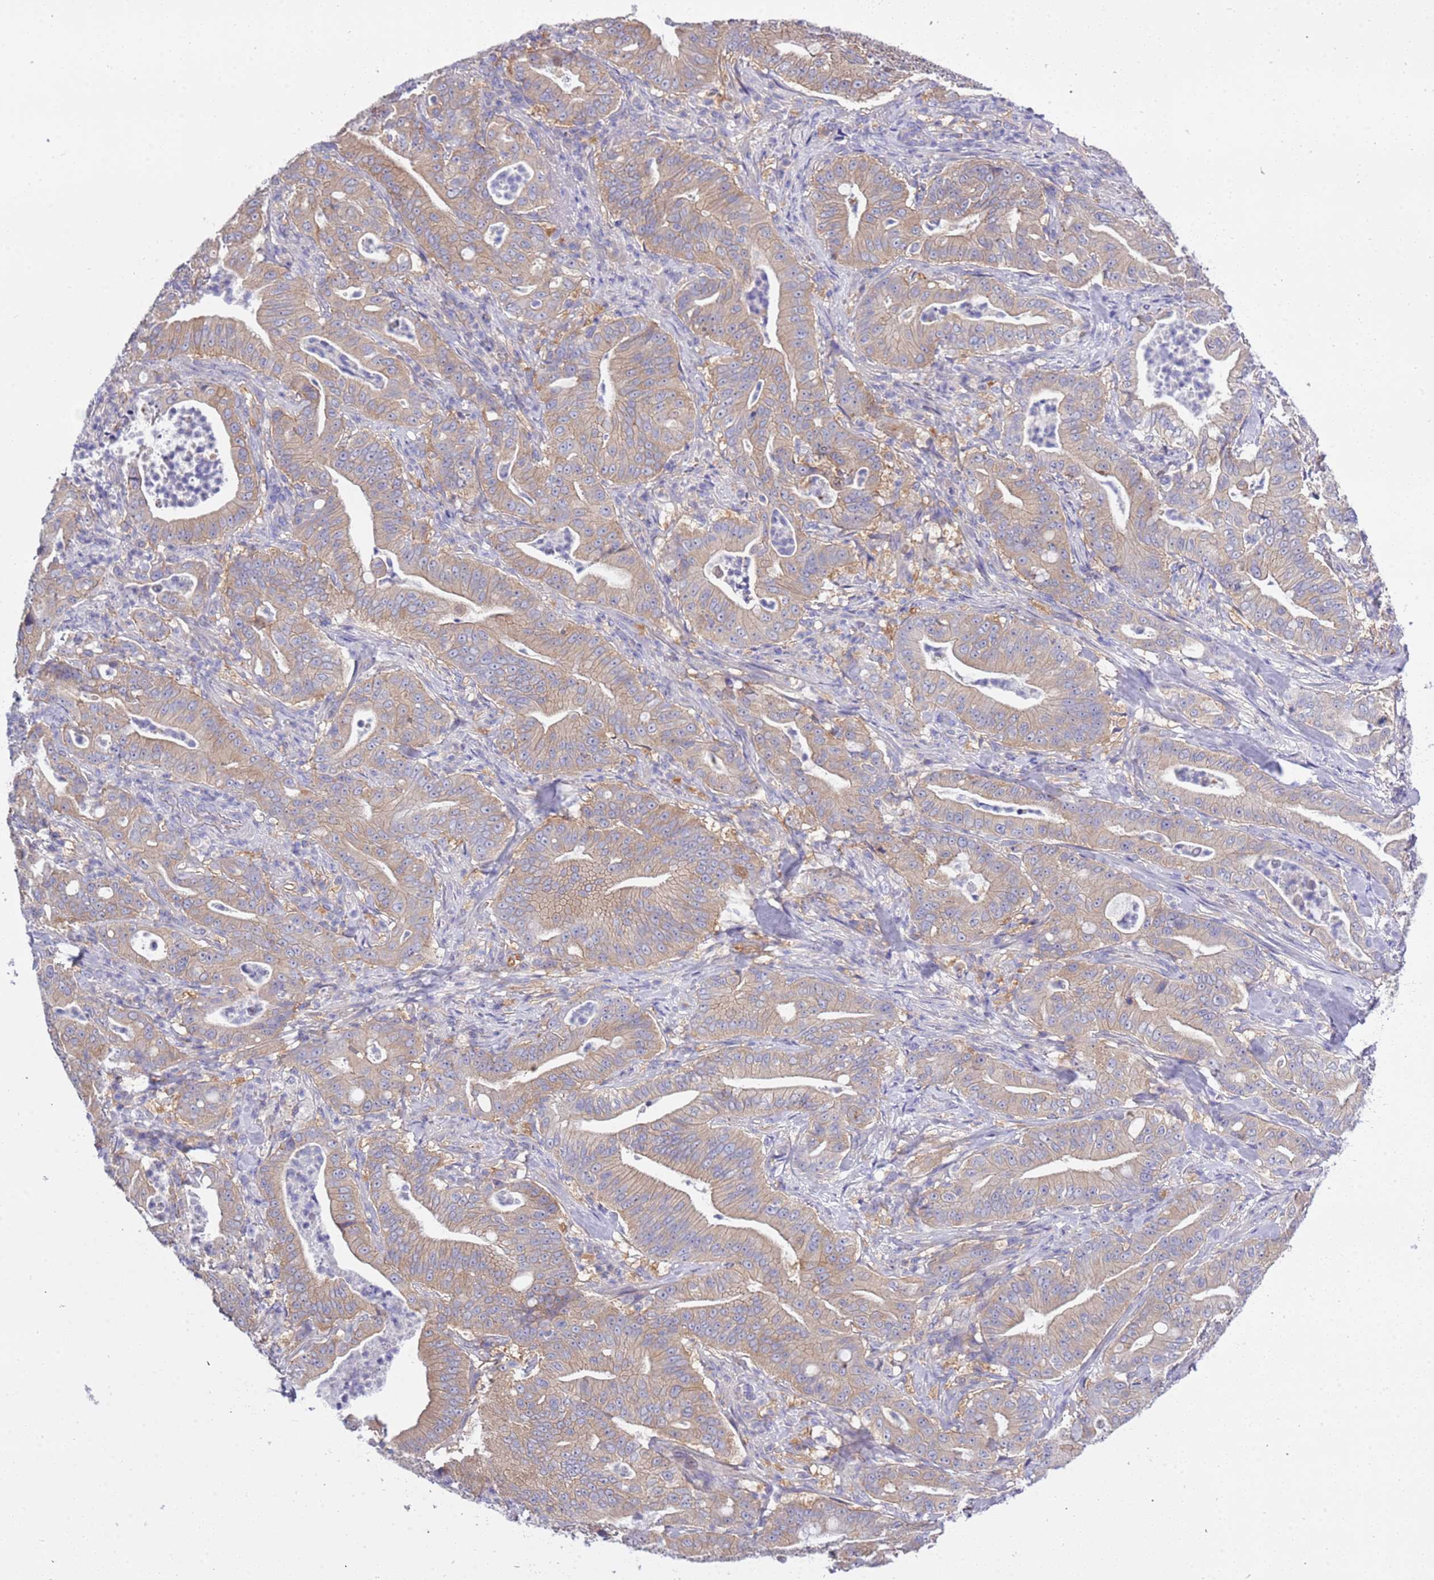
{"staining": {"intensity": "weak", "quantity": "25%-75%", "location": "cytoplasmic/membranous"}, "tissue": "pancreatic cancer", "cell_type": "Tumor cells", "image_type": "cancer", "snomed": [{"axis": "morphology", "description": "Adenocarcinoma, NOS"}, {"axis": "topography", "description": "Pancreas"}], "caption": "Pancreatic cancer (adenocarcinoma) stained with immunohistochemistry (IHC) shows weak cytoplasmic/membranous expression in about 25%-75% of tumor cells. The staining was performed using DAB (3,3'-diaminobenzidine) to visualize the protein expression in brown, while the nuclei were stained in blue with hematoxylin (Magnification: 20x).", "gene": "STIP1", "patient": {"sex": "male", "age": 71}}